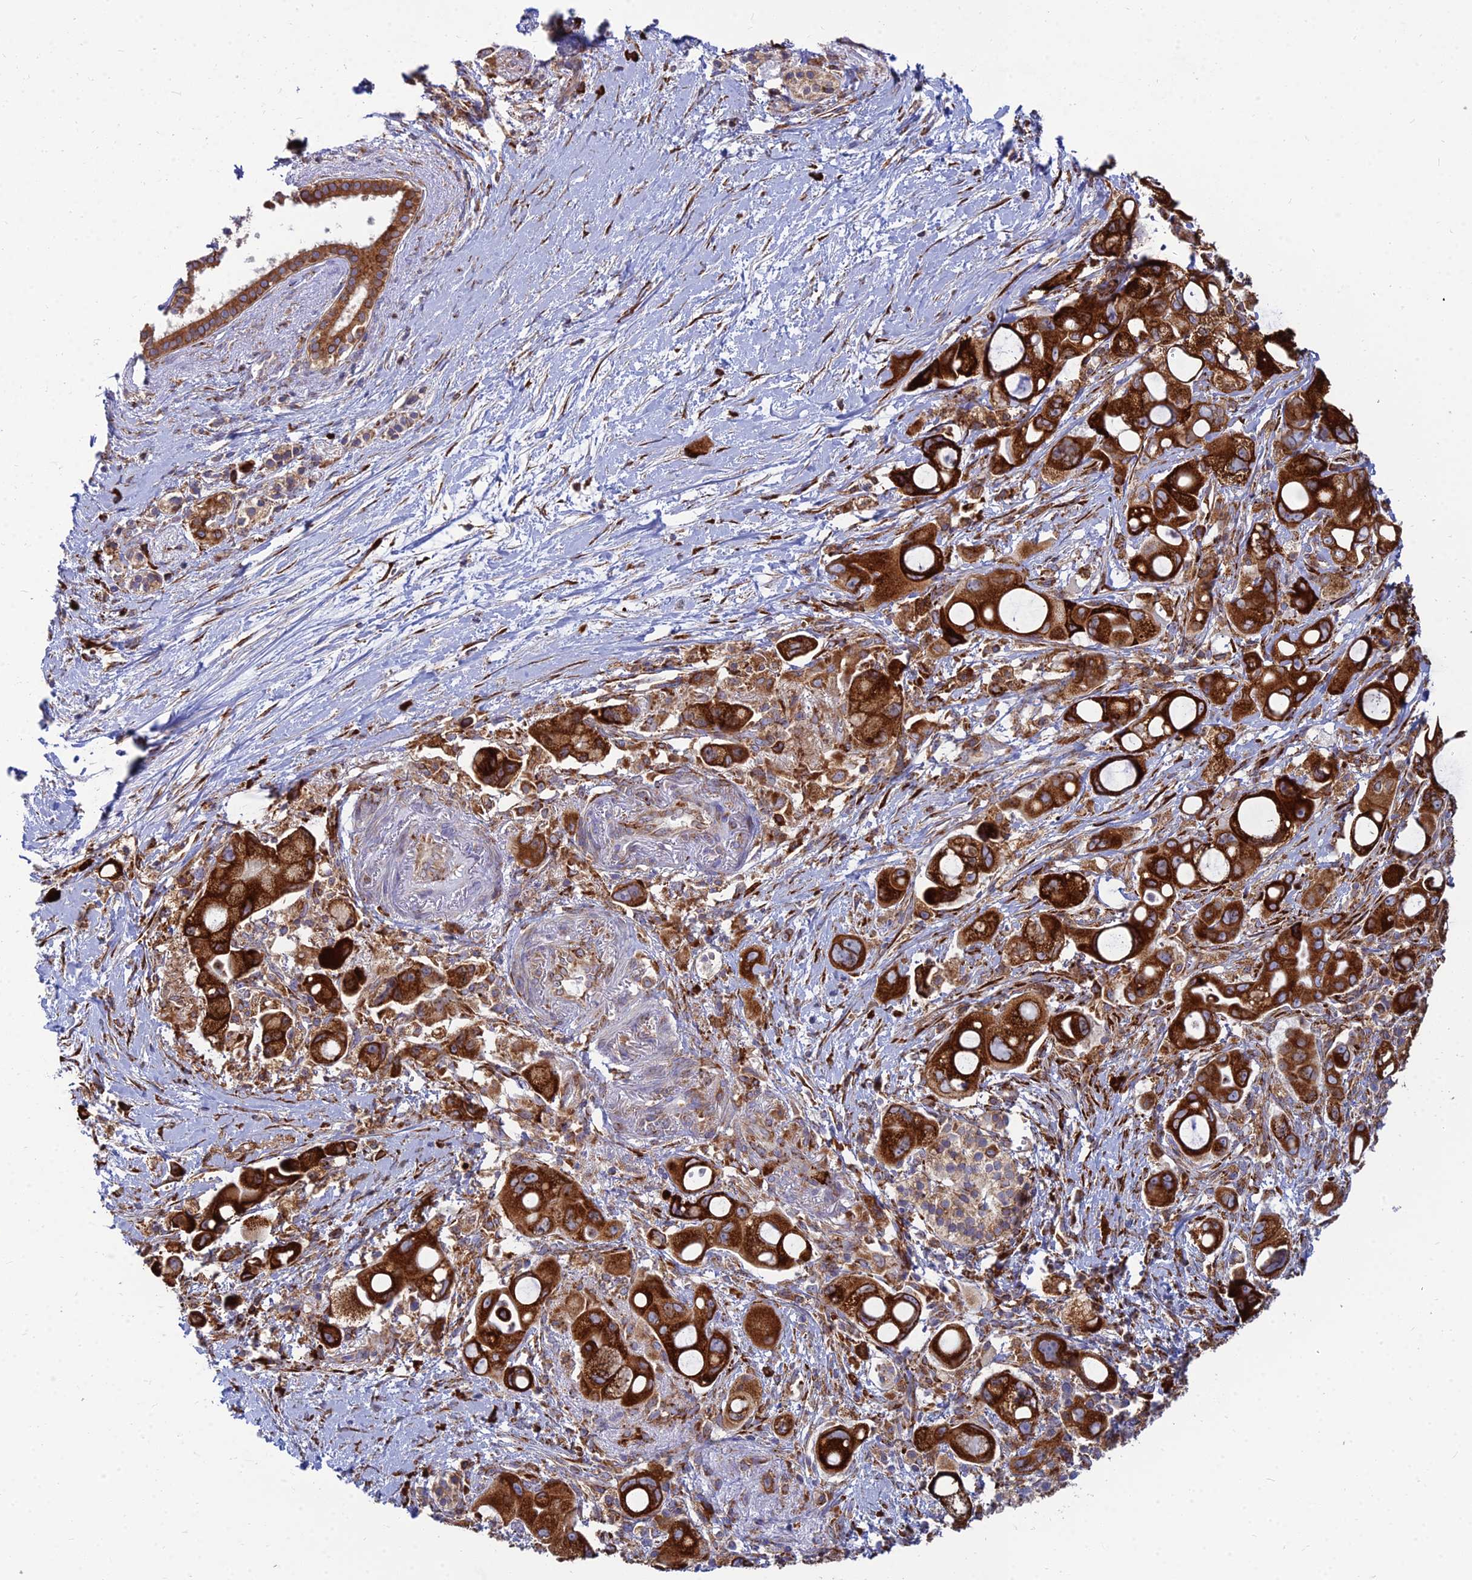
{"staining": {"intensity": "strong", "quantity": ">75%", "location": "cytoplasmic/membranous"}, "tissue": "pancreatic cancer", "cell_type": "Tumor cells", "image_type": "cancer", "snomed": [{"axis": "morphology", "description": "Adenocarcinoma, NOS"}, {"axis": "topography", "description": "Pancreas"}], "caption": "This image displays immunohistochemistry (IHC) staining of human pancreatic cancer (adenocarcinoma), with high strong cytoplasmic/membranous positivity in approximately >75% of tumor cells.", "gene": "CCT6B", "patient": {"sex": "male", "age": 68}}